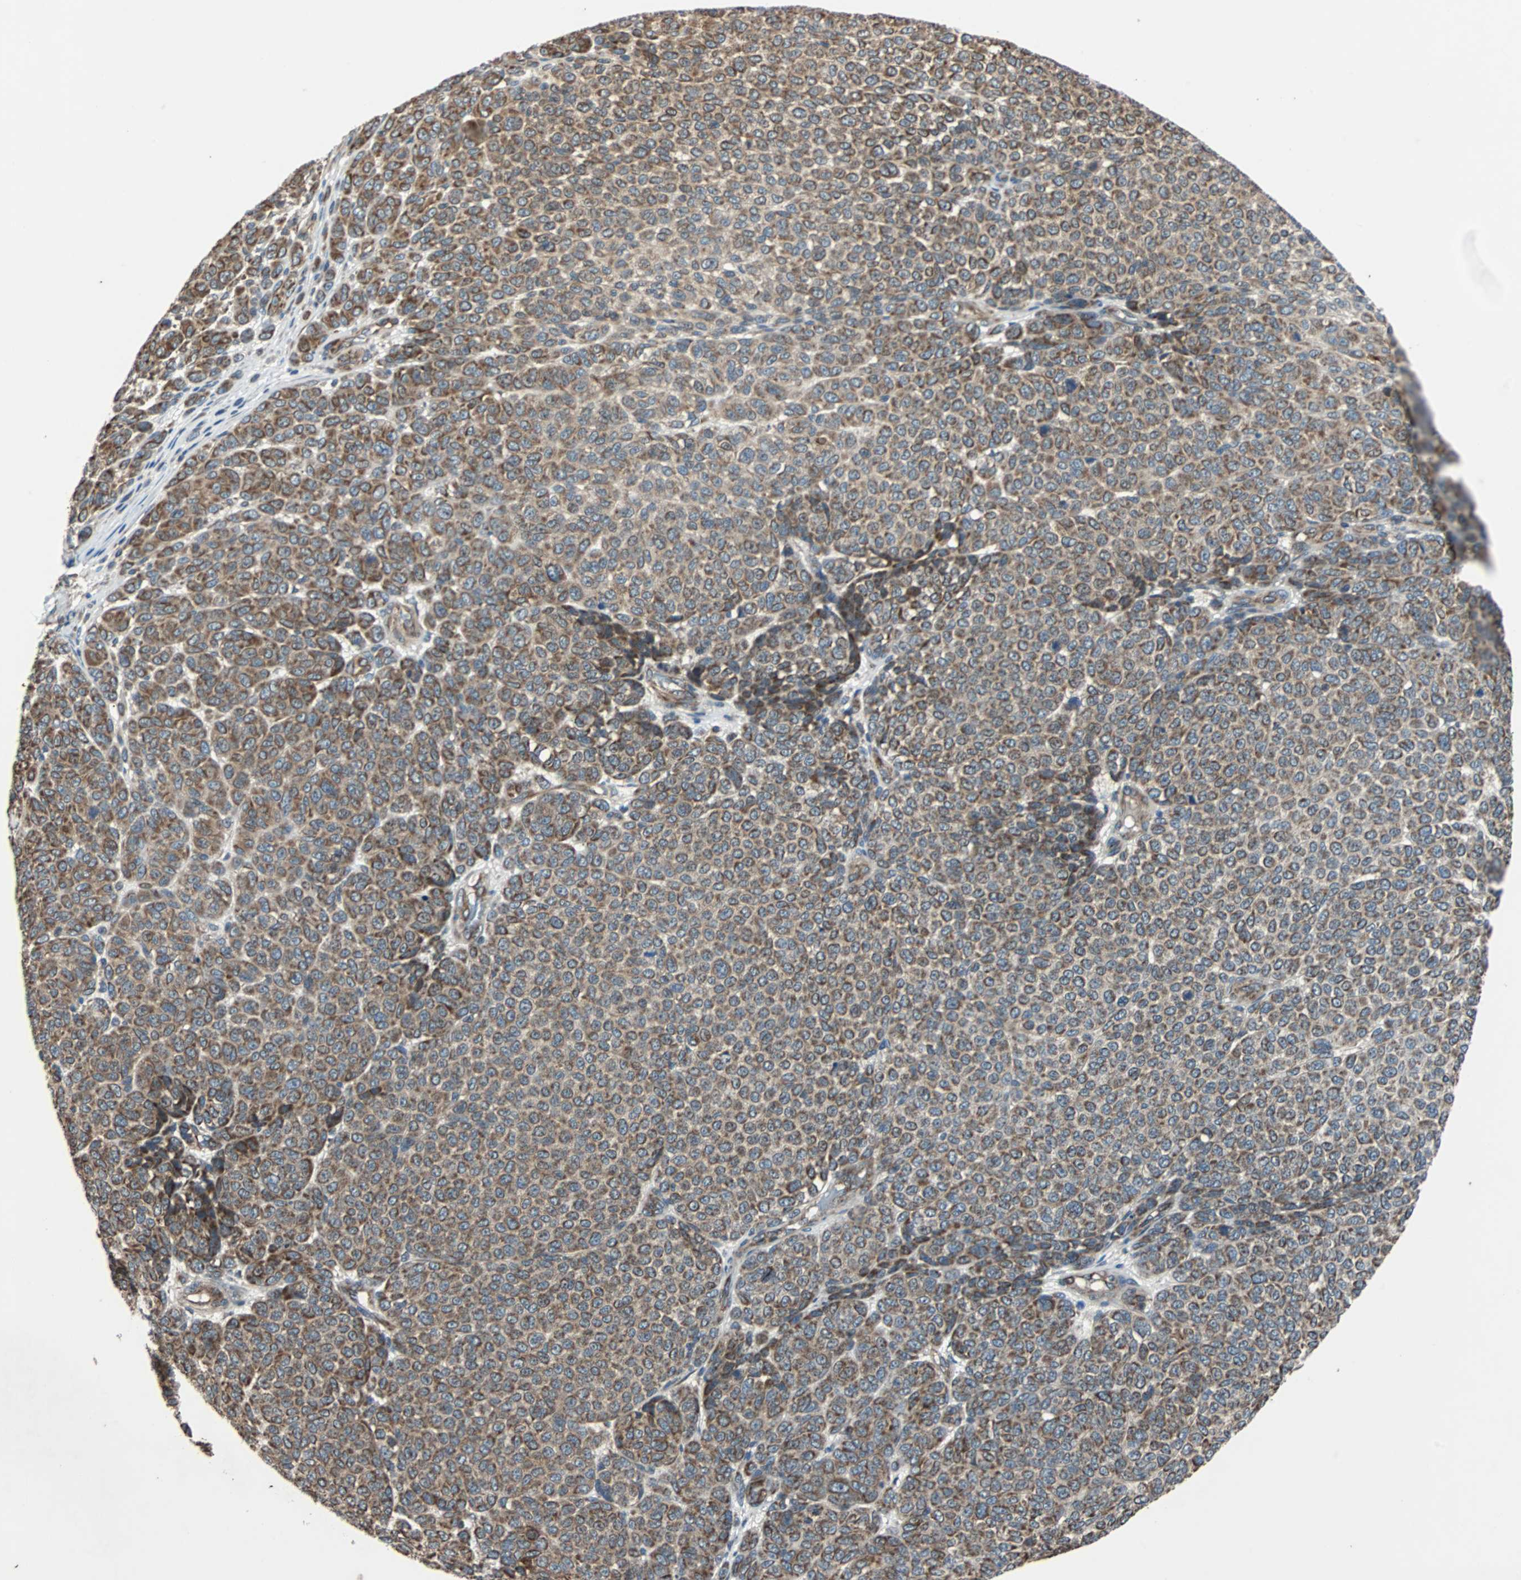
{"staining": {"intensity": "moderate", "quantity": ">75%", "location": "cytoplasmic/membranous"}, "tissue": "melanoma", "cell_type": "Tumor cells", "image_type": "cancer", "snomed": [{"axis": "morphology", "description": "Malignant melanoma, NOS"}, {"axis": "topography", "description": "Skin"}], "caption": "A high-resolution photomicrograph shows immunohistochemistry staining of melanoma, which demonstrates moderate cytoplasmic/membranous positivity in approximately >75% of tumor cells. (DAB = brown stain, brightfield microscopy at high magnification).", "gene": "ACTR3", "patient": {"sex": "male", "age": 59}}